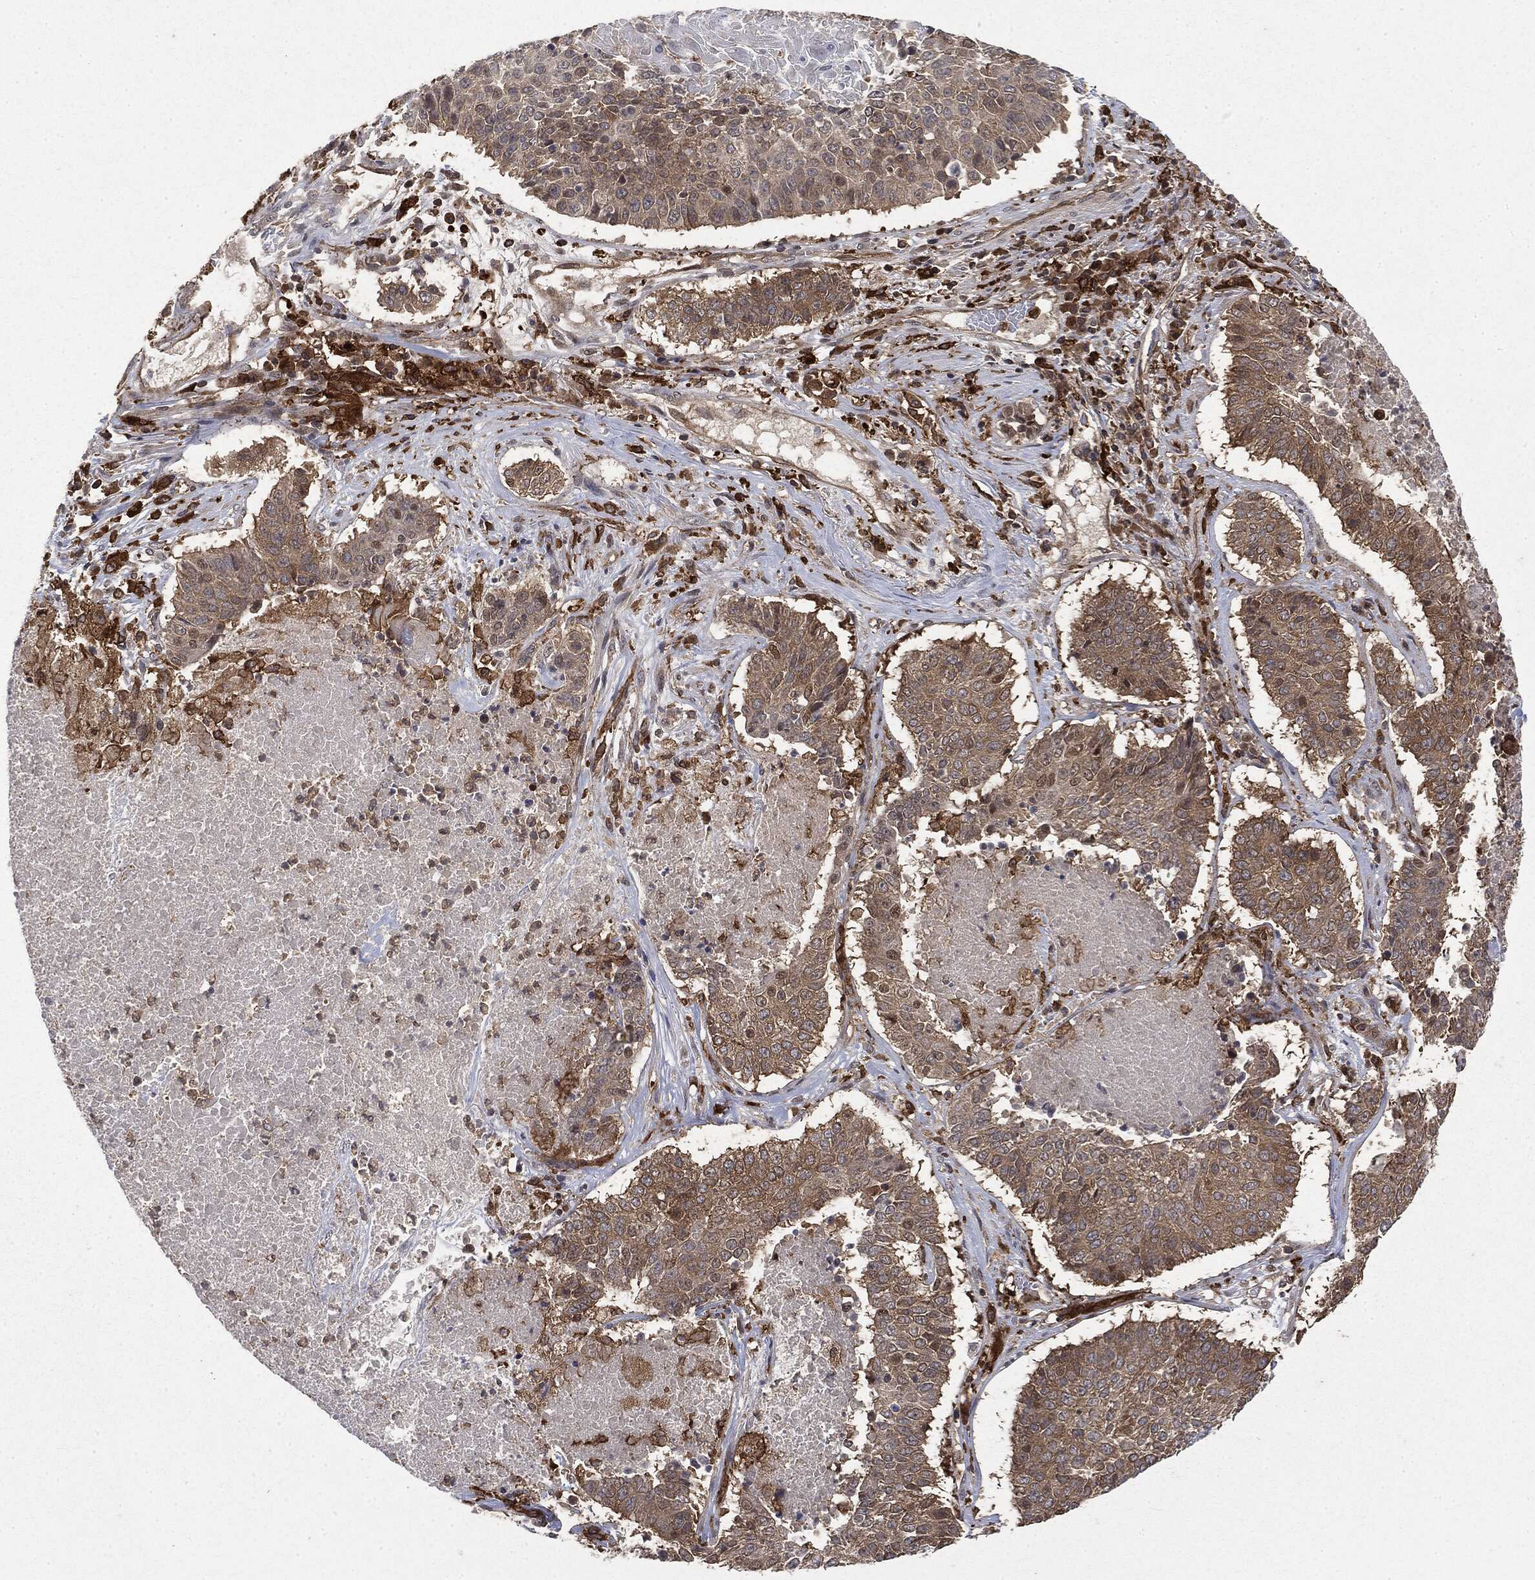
{"staining": {"intensity": "weak", "quantity": "25%-75%", "location": "cytoplasmic/membranous"}, "tissue": "lung cancer", "cell_type": "Tumor cells", "image_type": "cancer", "snomed": [{"axis": "morphology", "description": "Squamous cell carcinoma, NOS"}, {"axis": "topography", "description": "Lung"}], "caption": "Immunohistochemical staining of human lung squamous cell carcinoma exhibits weak cytoplasmic/membranous protein staining in approximately 25%-75% of tumor cells.", "gene": "SNX5", "patient": {"sex": "male", "age": 64}}